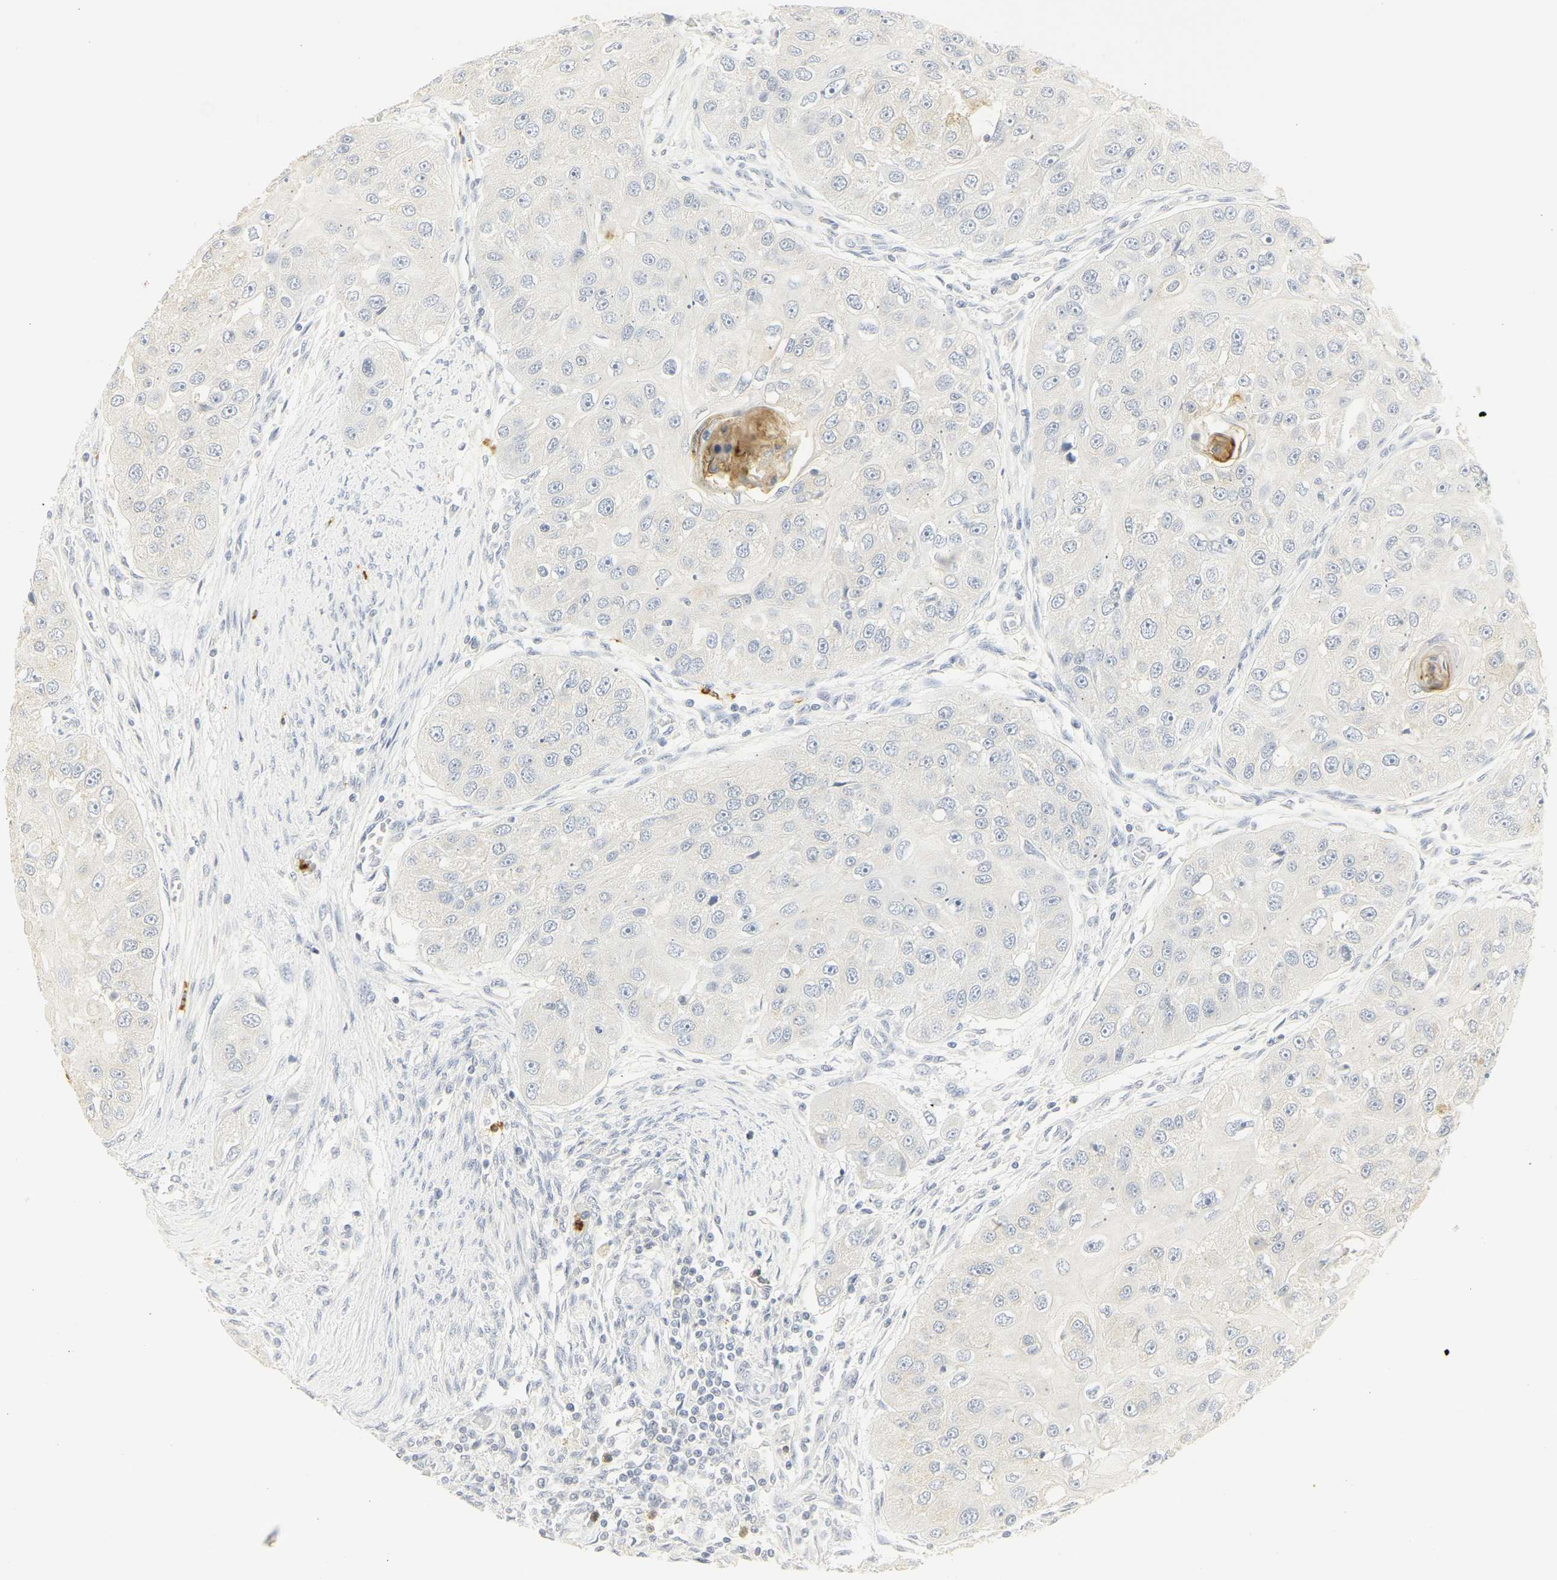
{"staining": {"intensity": "negative", "quantity": "none", "location": "none"}, "tissue": "head and neck cancer", "cell_type": "Tumor cells", "image_type": "cancer", "snomed": [{"axis": "morphology", "description": "Normal tissue, NOS"}, {"axis": "morphology", "description": "Squamous cell carcinoma, NOS"}, {"axis": "topography", "description": "Skeletal muscle"}, {"axis": "topography", "description": "Head-Neck"}], "caption": "Immunohistochemical staining of head and neck cancer (squamous cell carcinoma) exhibits no significant positivity in tumor cells. (Stains: DAB immunohistochemistry with hematoxylin counter stain, Microscopy: brightfield microscopy at high magnification).", "gene": "CEACAM5", "patient": {"sex": "male", "age": 51}}